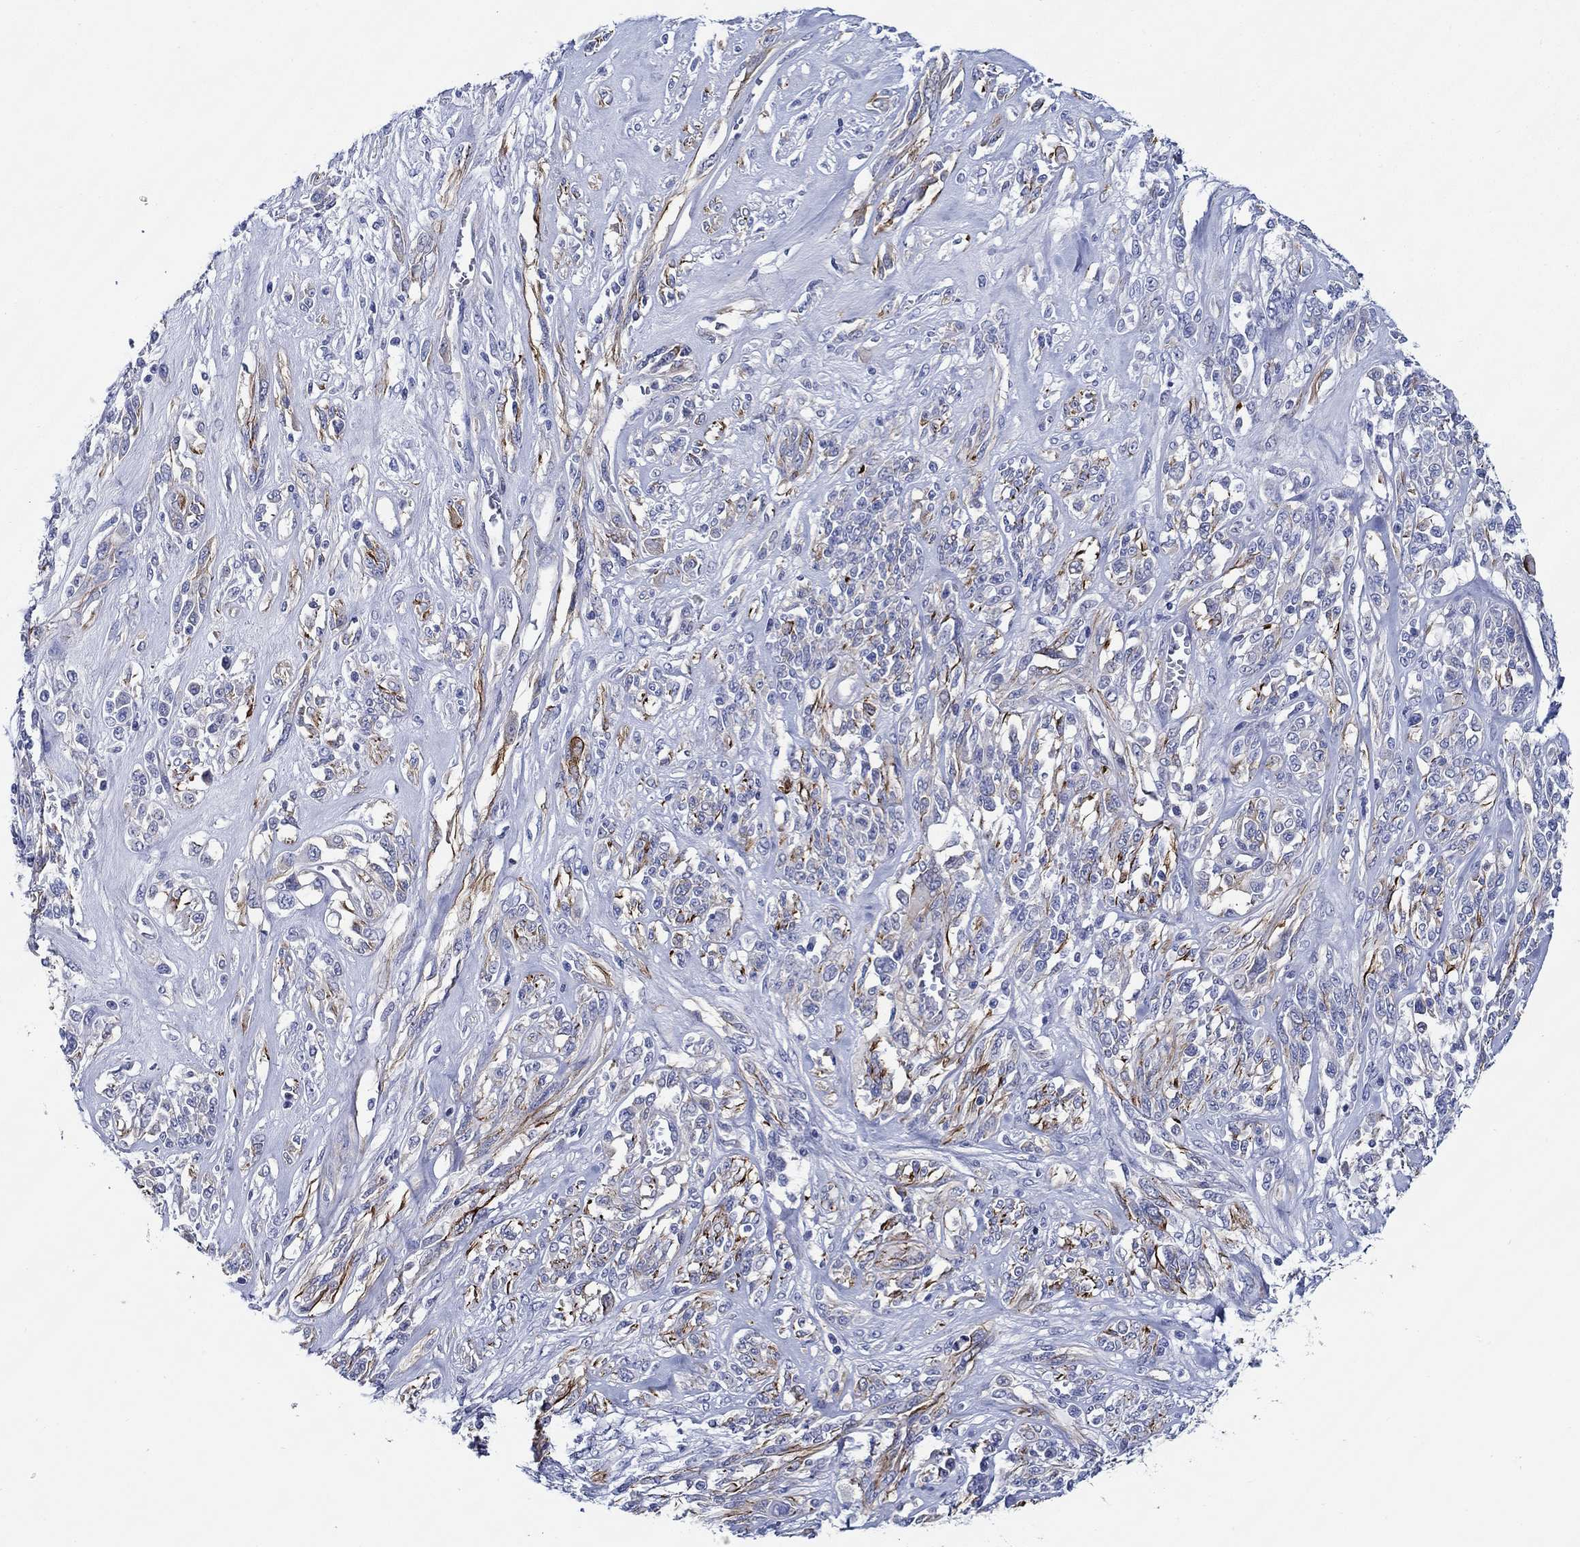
{"staining": {"intensity": "negative", "quantity": "none", "location": "none"}, "tissue": "melanoma", "cell_type": "Tumor cells", "image_type": "cancer", "snomed": [{"axis": "morphology", "description": "Malignant melanoma, NOS"}, {"axis": "topography", "description": "Skin"}], "caption": "A high-resolution micrograph shows immunohistochemistry (IHC) staining of malignant melanoma, which demonstrates no significant expression in tumor cells.", "gene": "MC2R", "patient": {"sex": "female", "age": 91}}